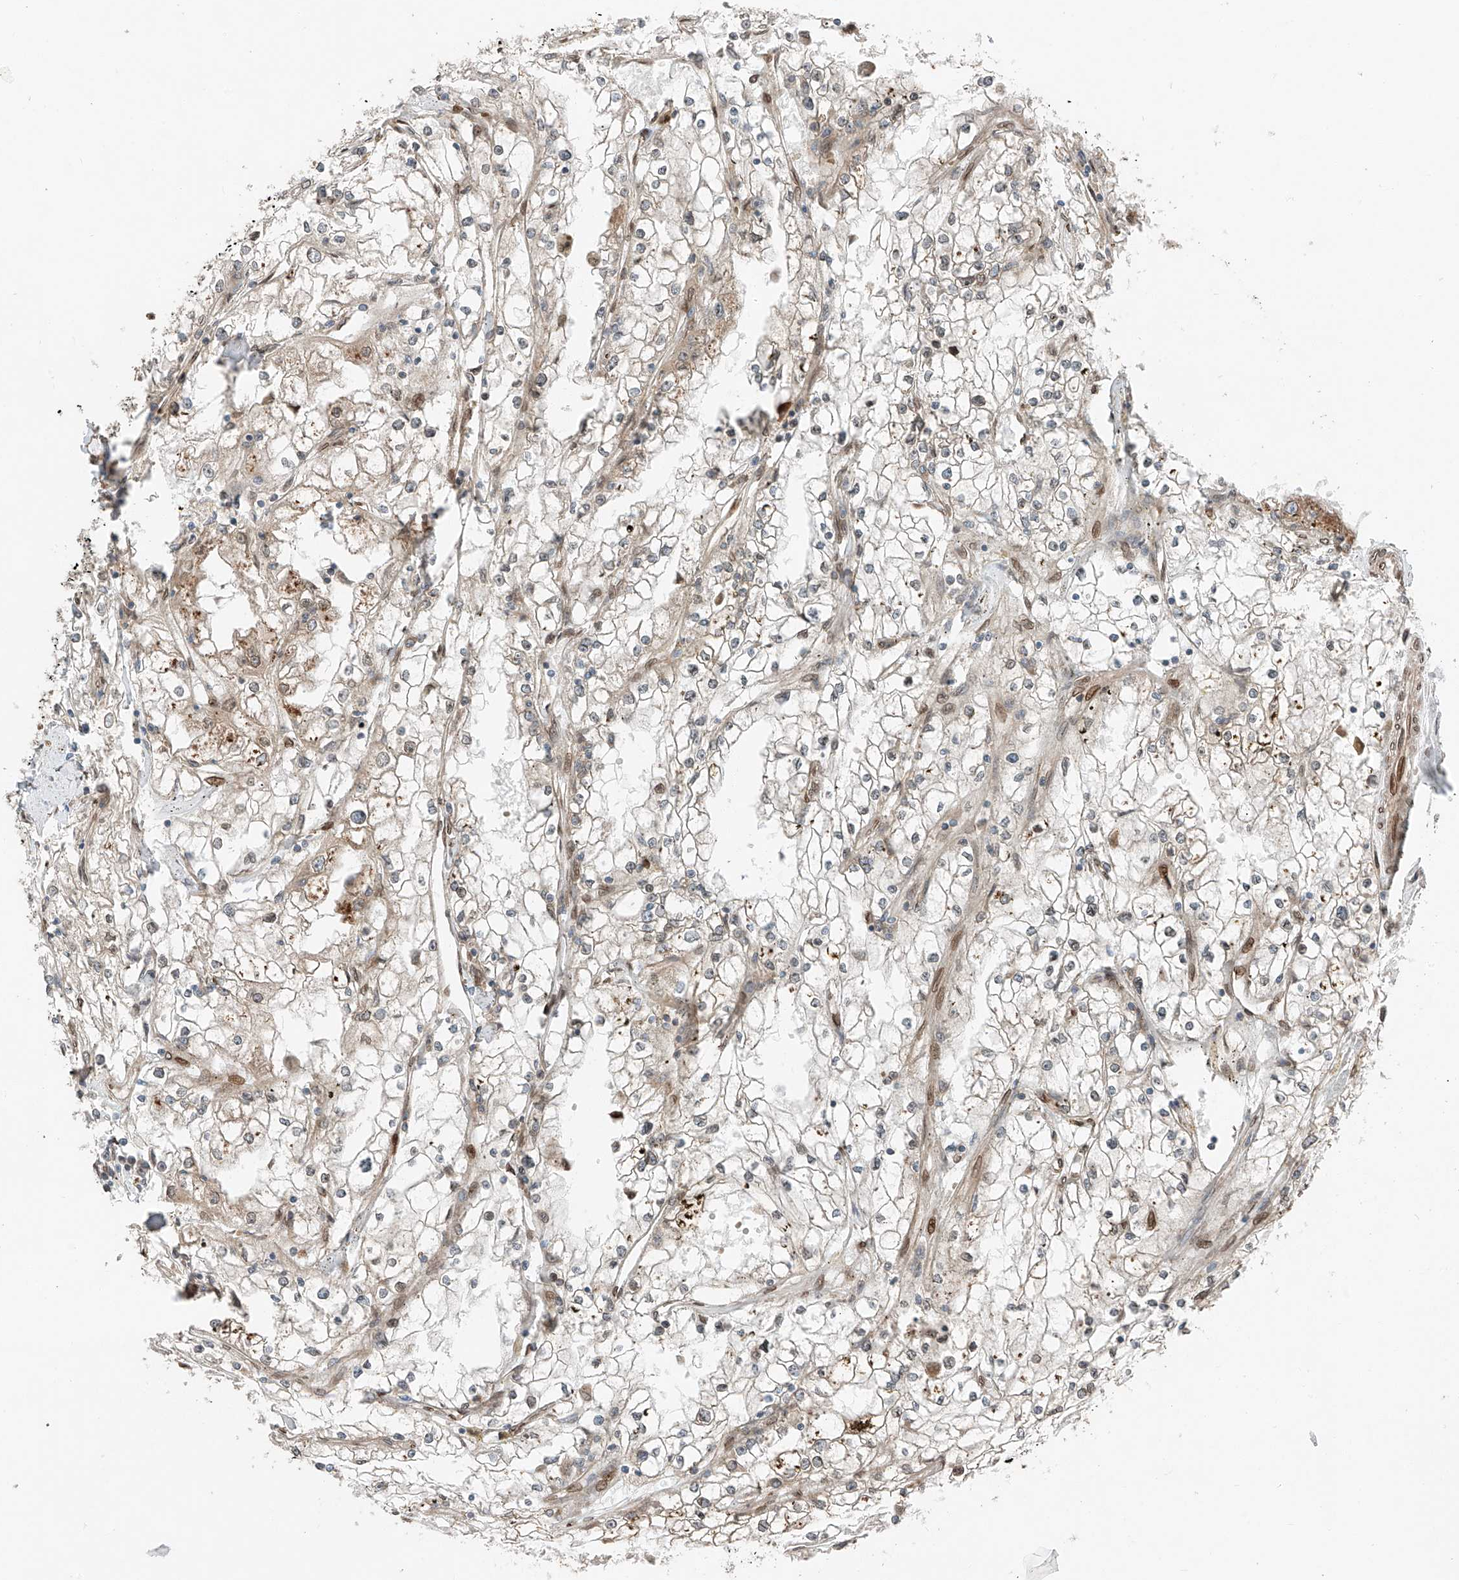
{"staining": {"intensity": "negative", "quantity": "none", "location": "none"}, "tissue": "renal cancer", "cell_type": "Tumor cells", "image_type": "cancer", "snomed": [{"axis": "morphology", "description": "Adenocarcinoma, NOS"}, {"axis": "topography", "description": "Kidney"}], "caption": "A high-resolution histopathology image shows IHC staining of renal cancer (adenocarcinoma), which demonstrates no significant staining in tumor cells. The staining is performed using DAB (3,3'-diaminobenzidine) brown chromogen with nuclei counter-stained in using hematoxylin.", "gene": "CEP162", "patient": {"sex": "male", "age": 56}}